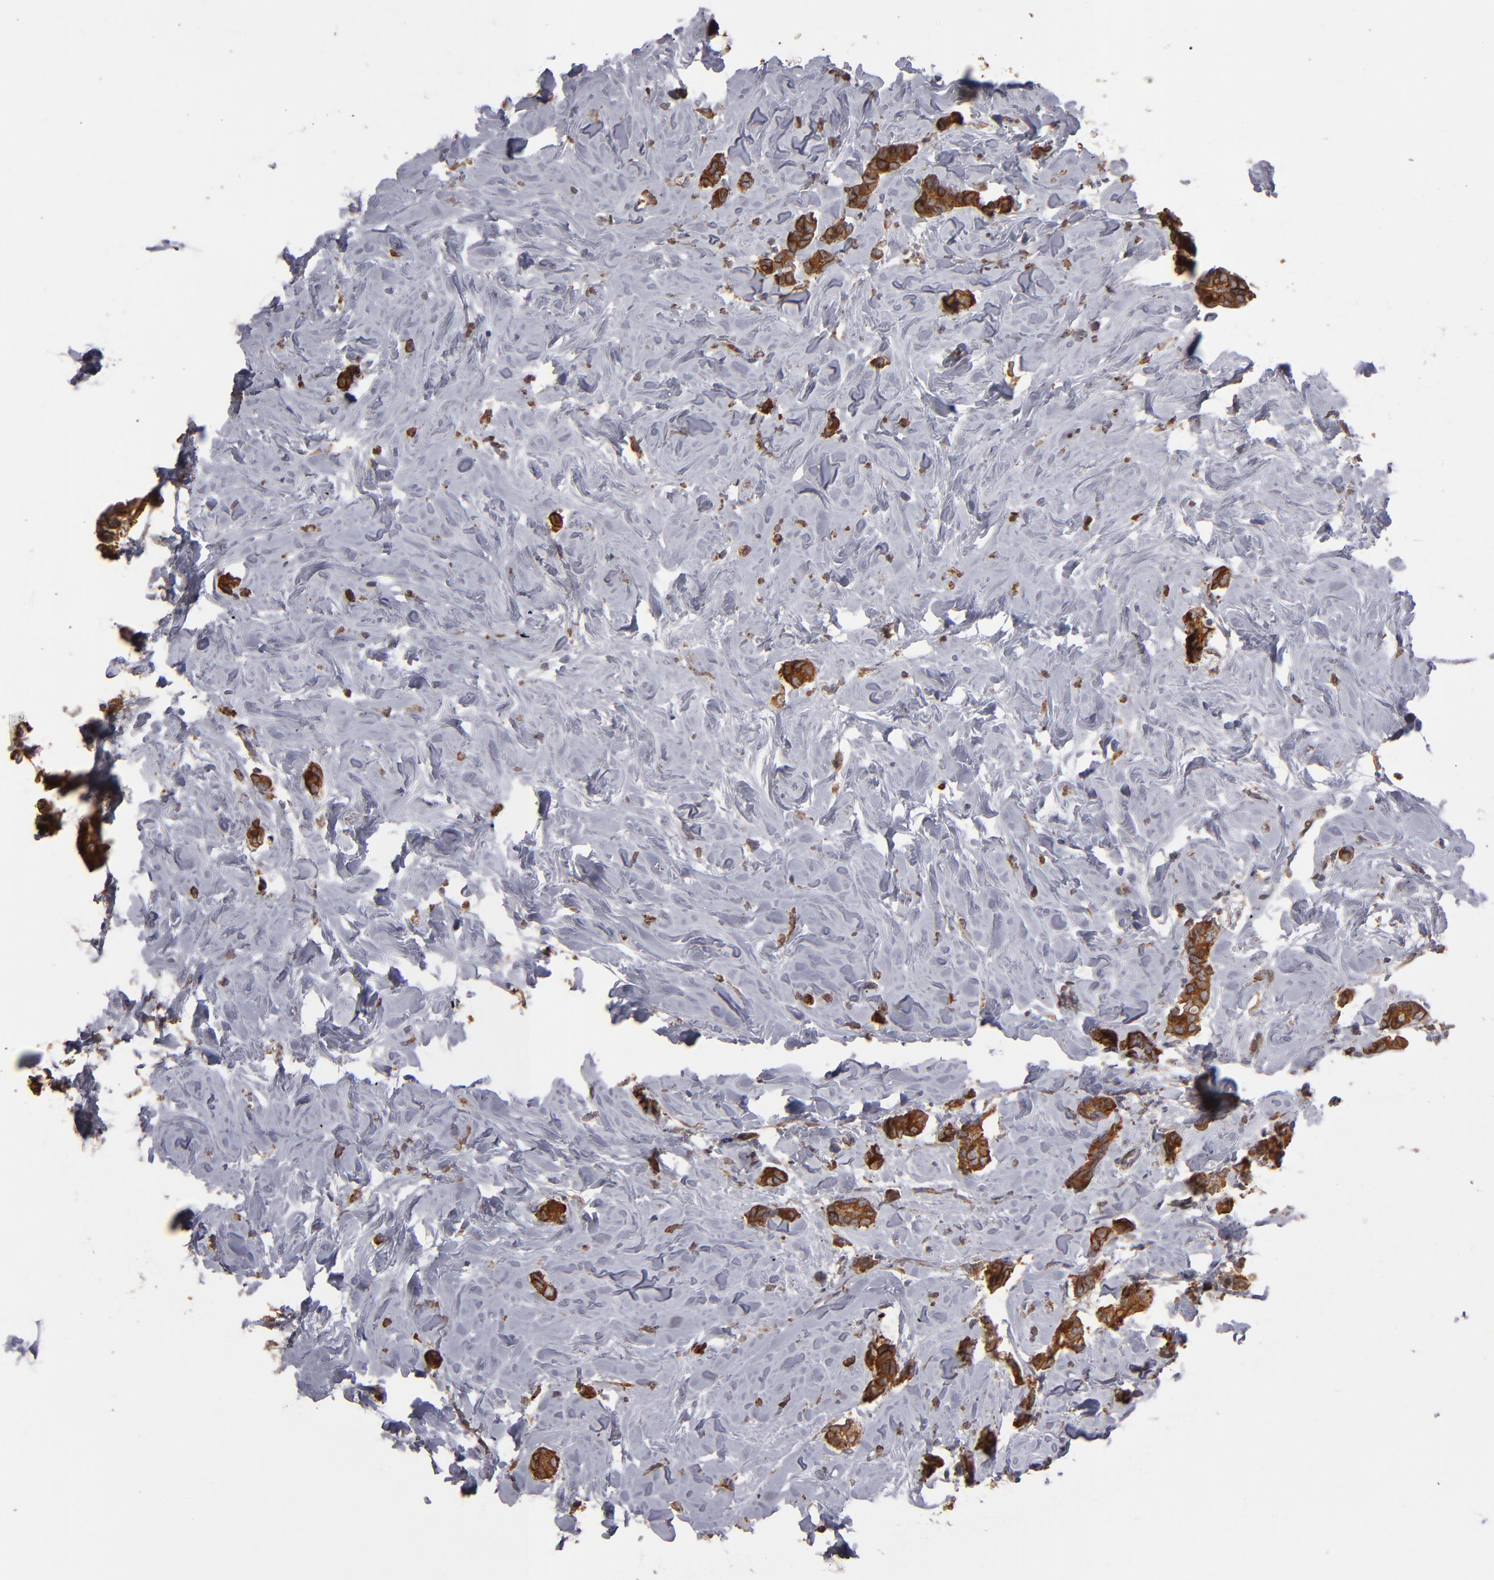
{"staining": {"intensity": "strong", "quantity": ">75%", "location": "cytoplasmic/membranous"}, "tissue": "breast cancer", "cell_type": "Tumor cells", "image_type": "cancer", "snomed": [{"axis": "morphology", "description": "Duct carcinoma"}, {"axis": "topography", "description": "Breast"}], "caption": "This image shows immunohistochemistry staining of human breast cancer (intraductal carcinoma), with high strong cytoplasmic/membranous staining in approximately >75% of tumor cells.", "gene": "PGRMC1", "patient": {"sex": "female", "age": 84}}